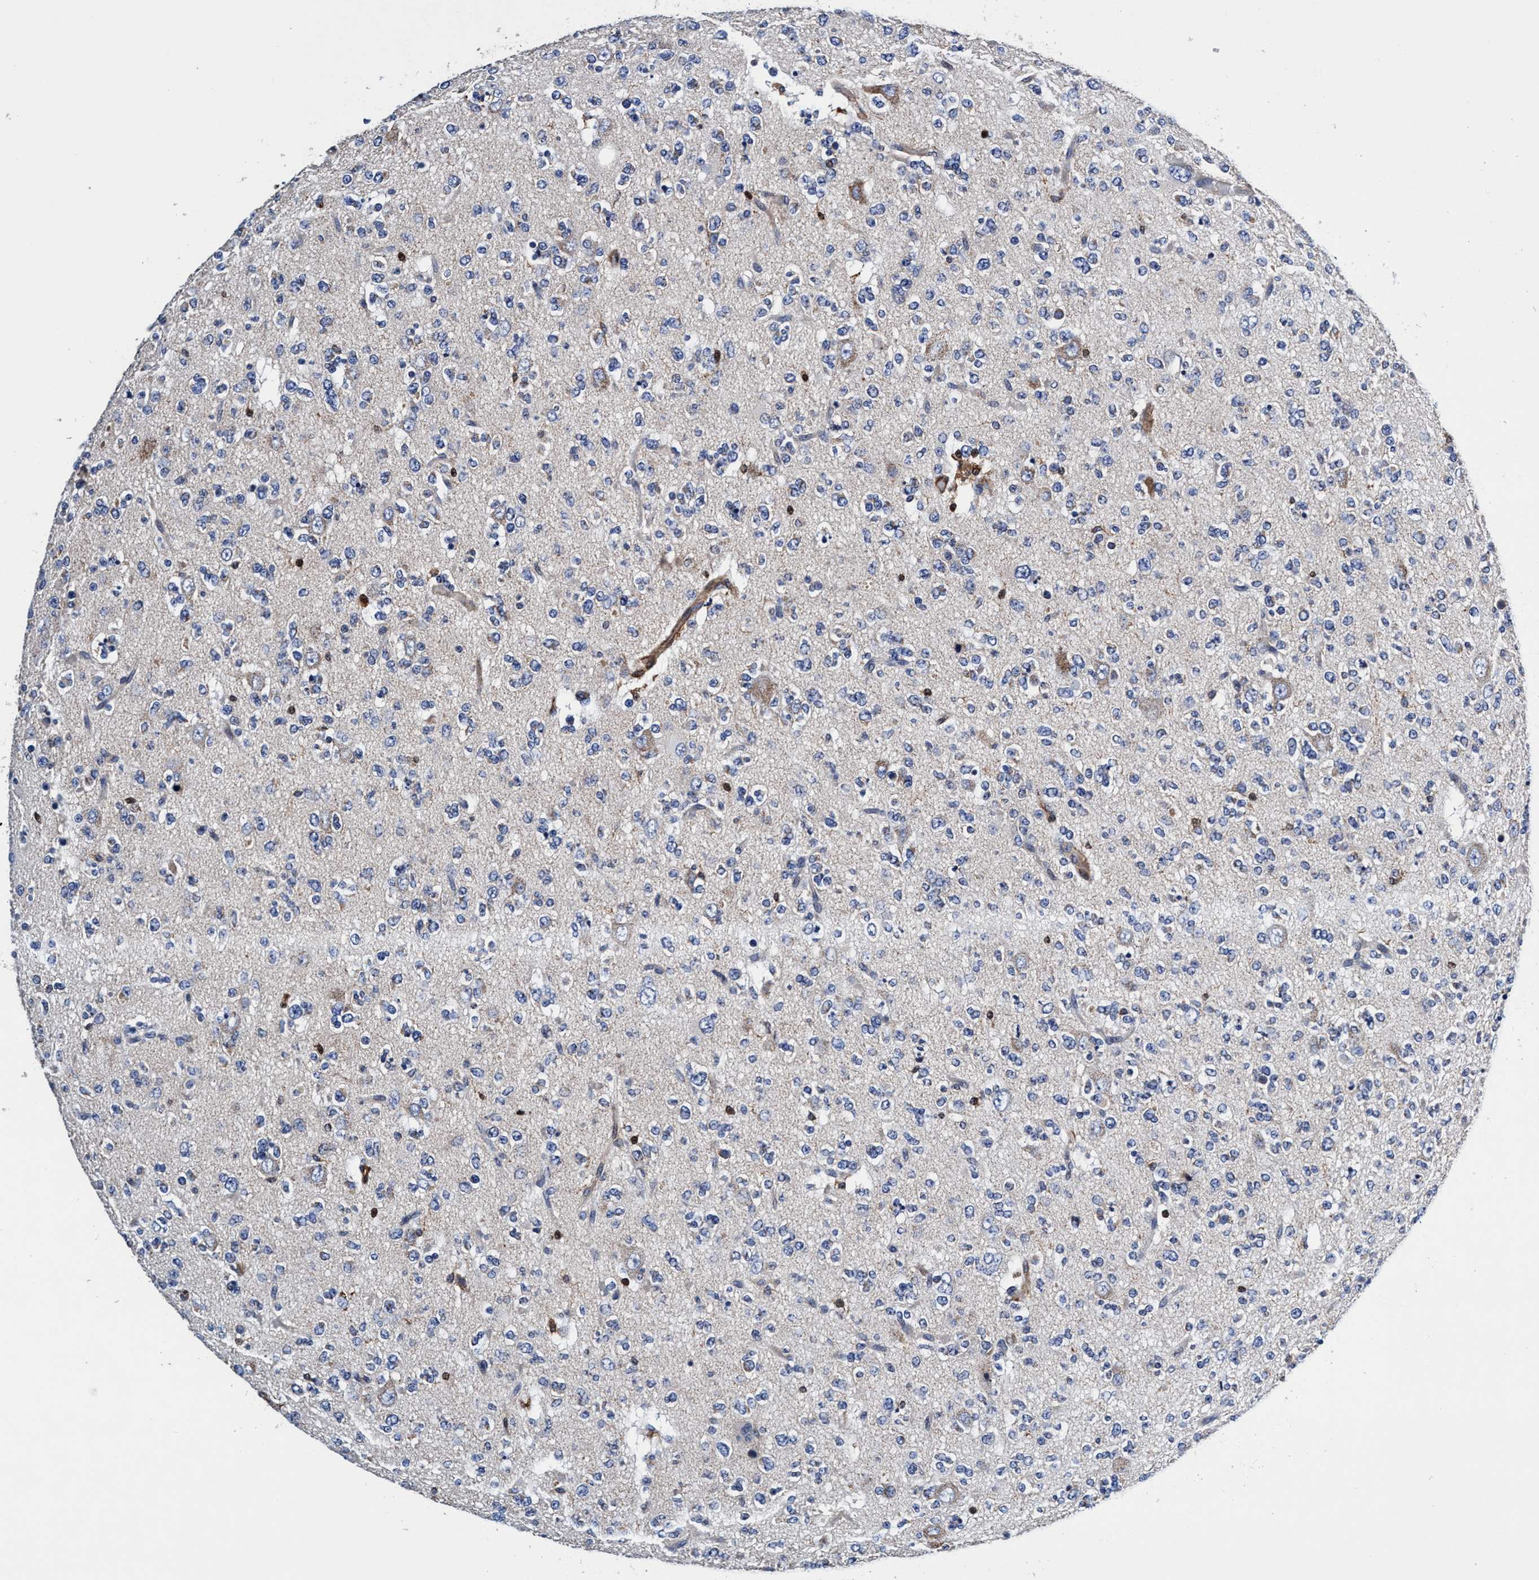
{"staining": {"intensity": "weak", "quantity": "<25%", "location": "cytoplasmic/membranous"}, "tissue": "glioma", "cell_type": "Tumor cells", "image_type": "cancer", "snomed": [{"axis": "morphology", "description": "Glioma, malignant, Low grade"}, {"axis": "topography", "description": "Brain"}], "caption": "Tumor cells show no significant protein expression in low-grade glioma (malignant).", "gene": "UBALD2", "patient": {"sex": "male", "age": 38}}